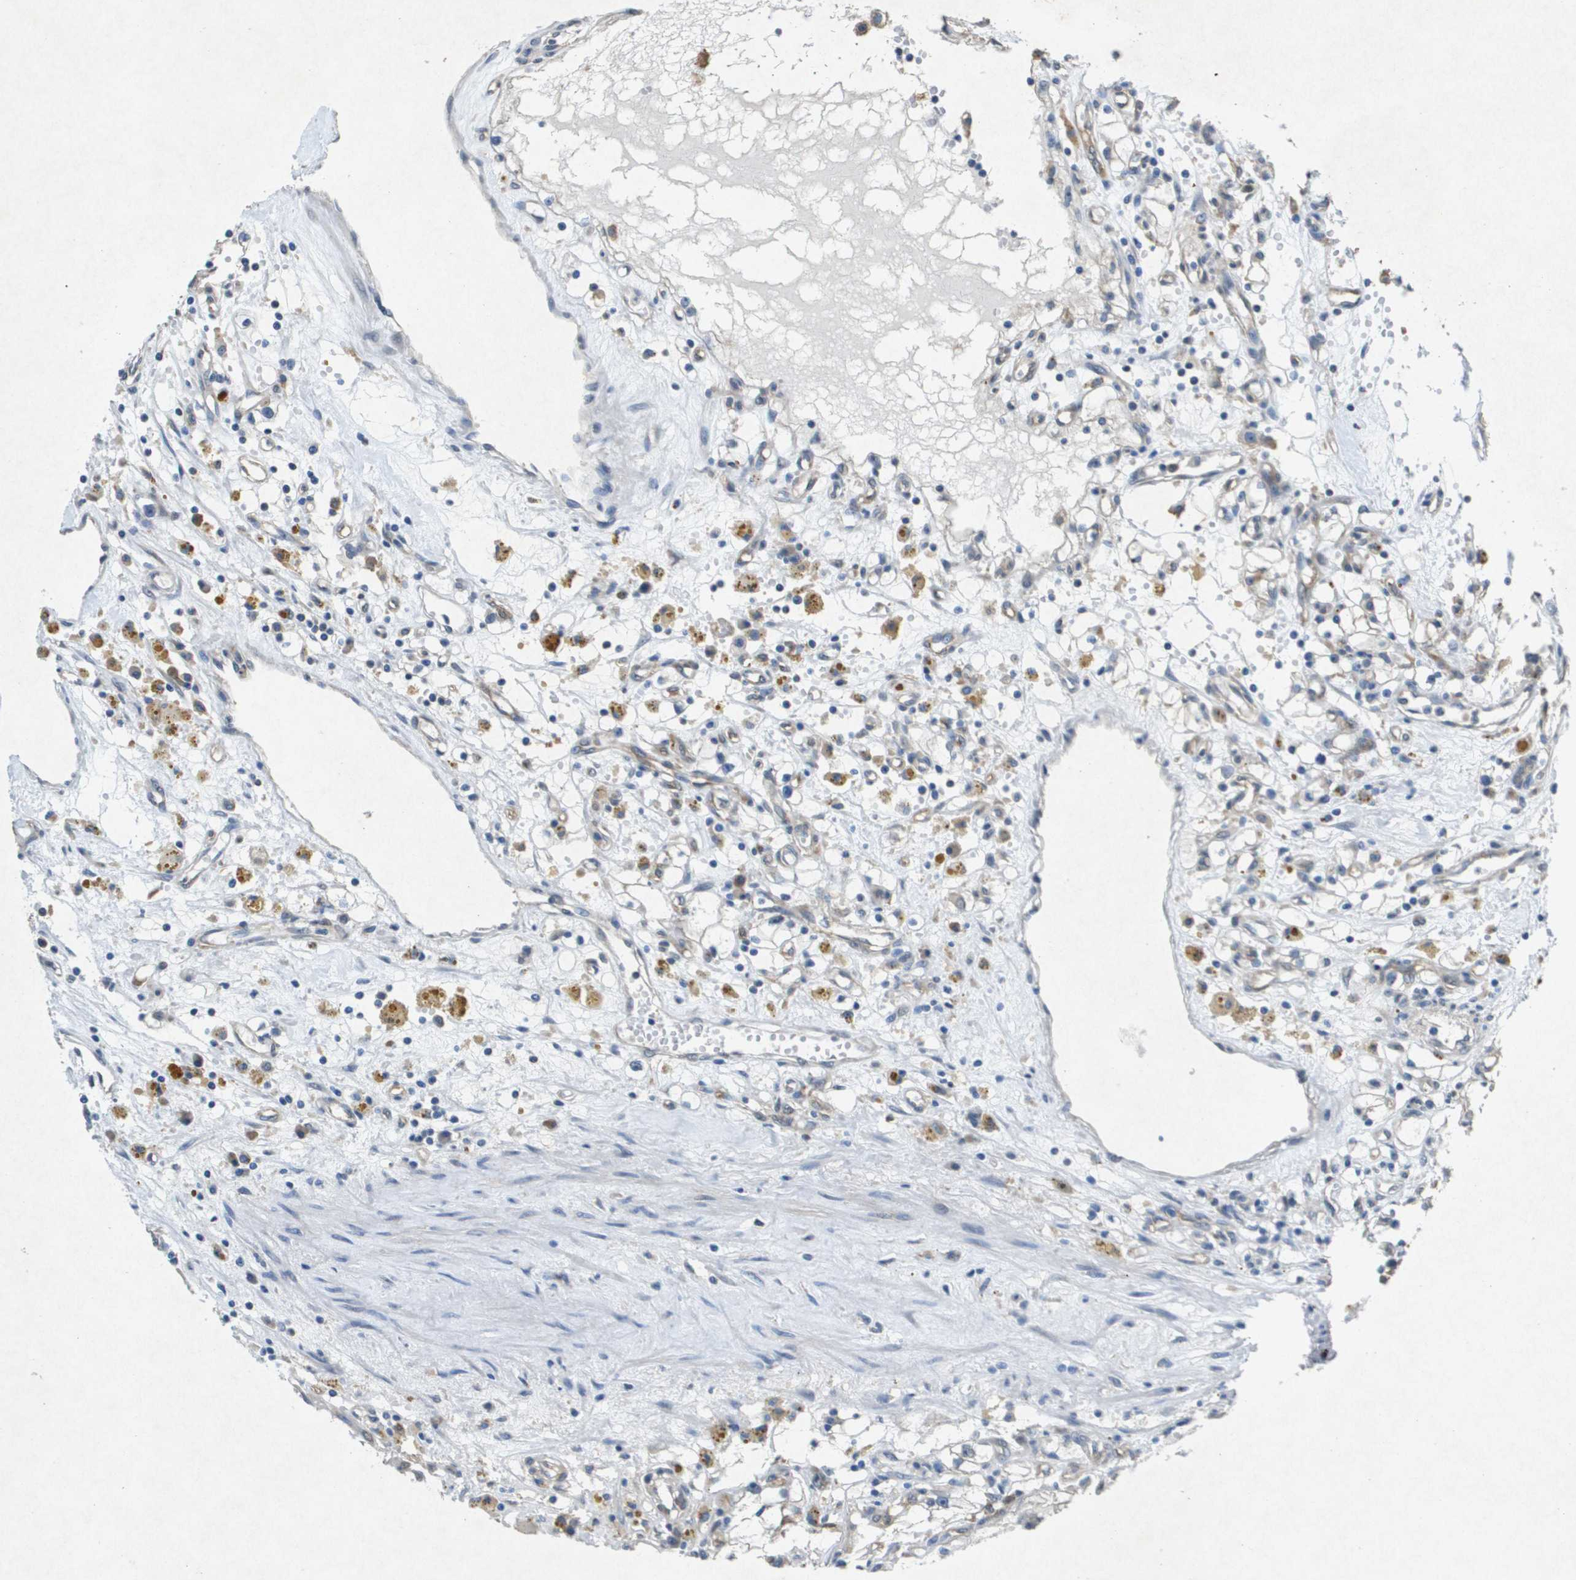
{"staining": {"intensity": "negative", "quantity": "none", "location": "none"}, "tissue": "renal cancer", "cell_type": "Tumor cells", "image_type": "cancer", "snomed": [{"axis": "morphology", "description": "Adenocarcinoma, NOS"}, {"axis": "topography", "description": "Kidney"}], "caption": "DAB (3,3'-diaminobenzidine) immunohistochemical staining of renal cancer (adenocarcinoma) demonstrates no significant positivity in tumor cells.", "gene": "PTPRT", "patient": {"sex": "male", "age": 56}}